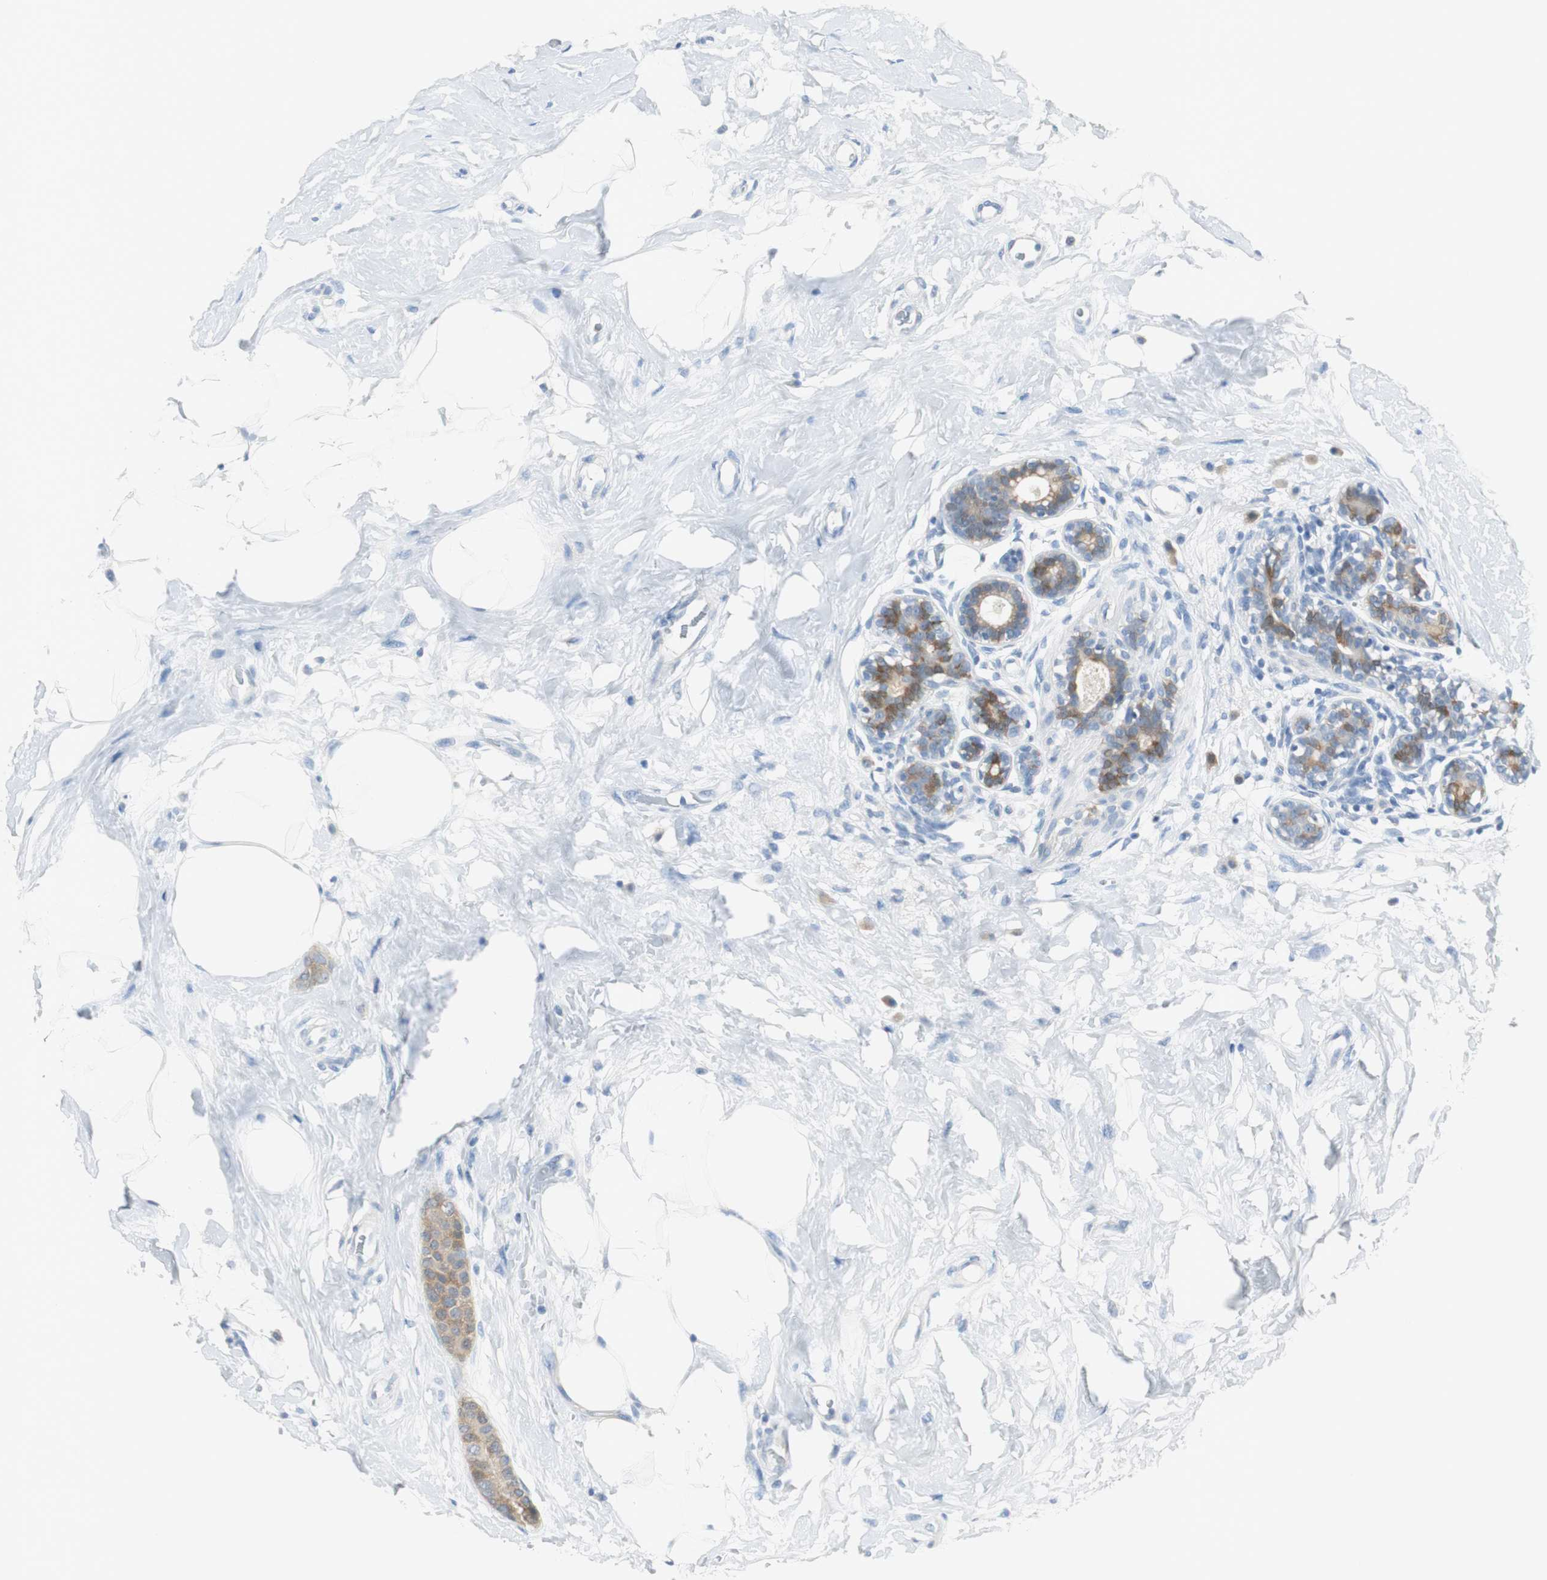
{"staining": {"intensity": "moderate", "quantity": ">75%", "location": "cytoplasmic/membranous"}, "tissue": "breast cancer", "cell_type": "Tumor cells", "image_type": "cancer", "snomed": [{"axis": "morphology", "description": "Lobular carcinoma, in situ"}, {"axis": "morphology", "description": "Lobular carcinoma"}, {"axis": "topography", "description": "Breast"}], "caption": "Breast cancer was stained to show a protein in brown. There is medium levels of moderate cytoplasmic/membranous staining in approximately >75% of tumor cells. (DAB IHC, brown staining for protein, blue staining for nuclei).", "gene": "FBP1", "patient": {"sex": "female", "age": 41}}